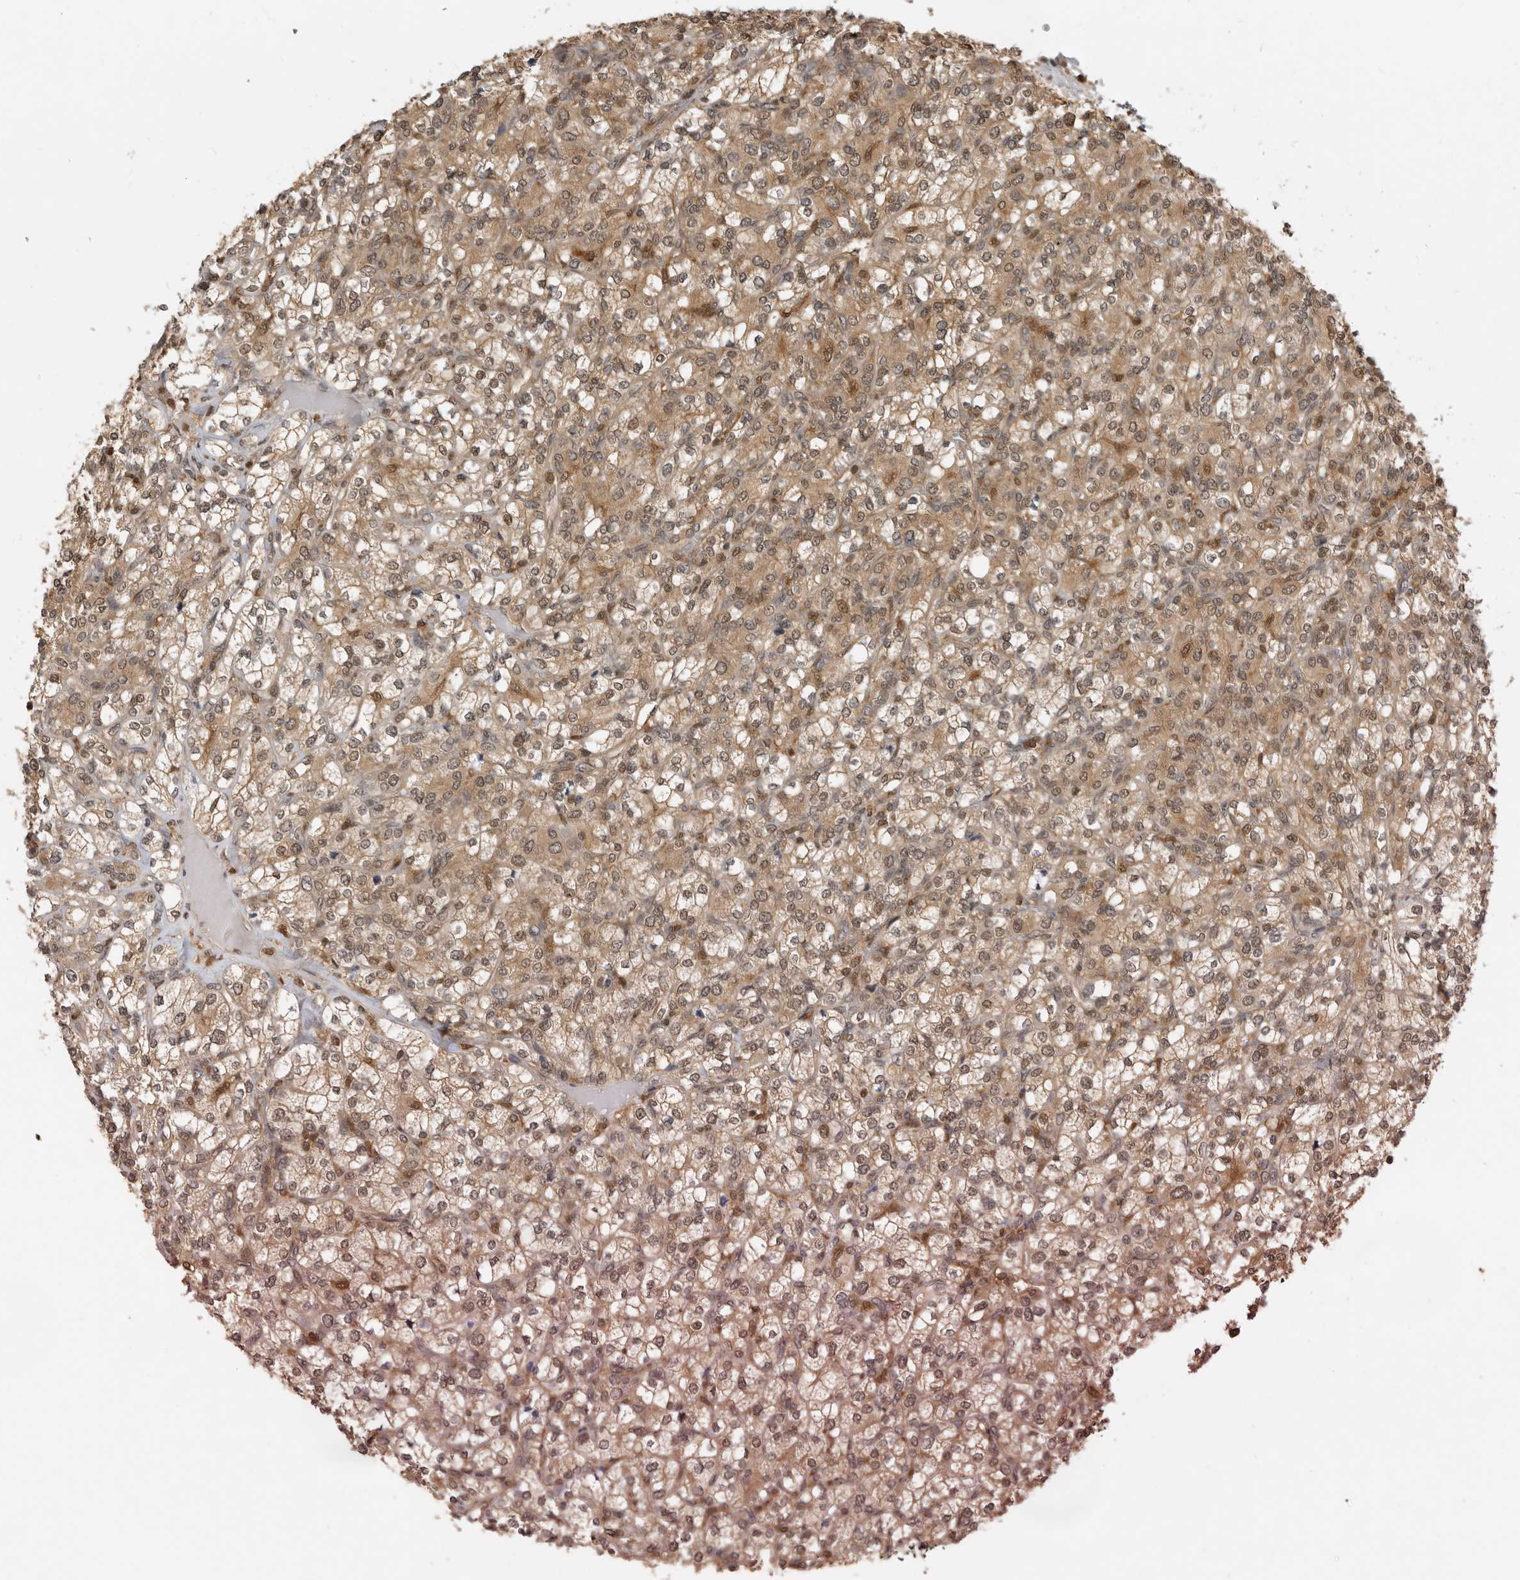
{"staining": {"intensity": "moderate", "quantity": ">75%", "location": "cytoplasmic/membranous,nuclear"}, "tissue": "renal cancer", "cell_type": "Tumor cells", "image_type": "cancer", "snomed": [{"axis": "morphology", "description": "Adenocarcinoma, NOS"}, {"axis": "topography", "description": "Kidney"}], "caption": "IHC photomicrograph of neoplastic tissue: human renal cancer stained using IHC reveals medium levels of moderate protein expression localized specifically in the cytoplasmic/membranous and nuclear of tumor cells, appearing as a cytoplasmic/membranous and nuclear brown color.", "gene": "ADPRS", "patient": {"sex": "male", "age": 77}}